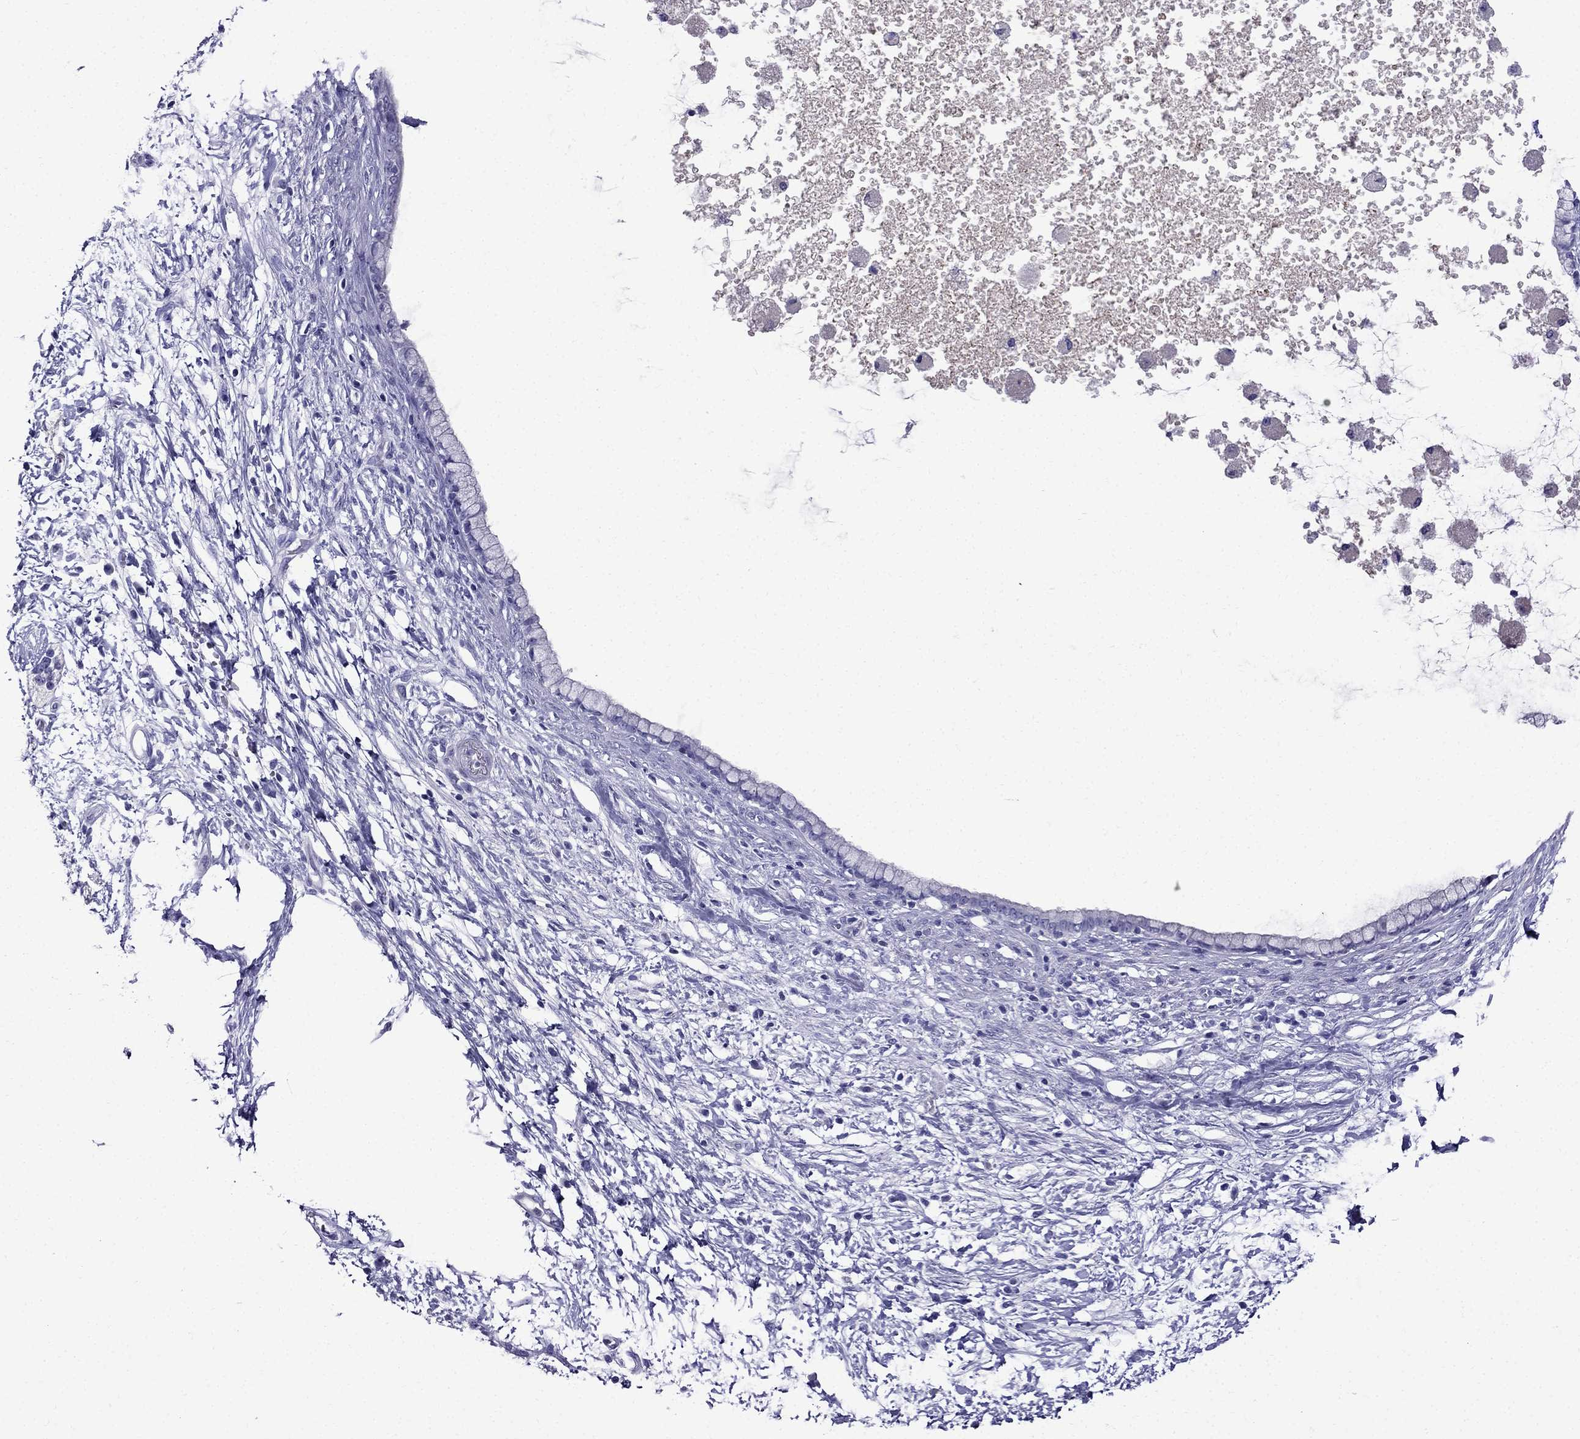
{"staining": {"intensity": "negative", "quantity": "none", "location": "none"}, "tissue": "pancreatic cancer", "cell_type": "Tumor cells", "image_type": "cancer", "snomed": [{"axis": "morphology", "description": "Adenocarcinoma, NOS"}, {"axis": "topography", "description": "Pancreas"}], "caption": "High magnification brightfield microscopy of adenocarcinoma (pancreatic) stained with DAB (brown) and counterstained with hematoxylin (blue): tumor cells show no significant staining.", "gene": "ERC2", "patient": {"sex": "female", "age": 72}}